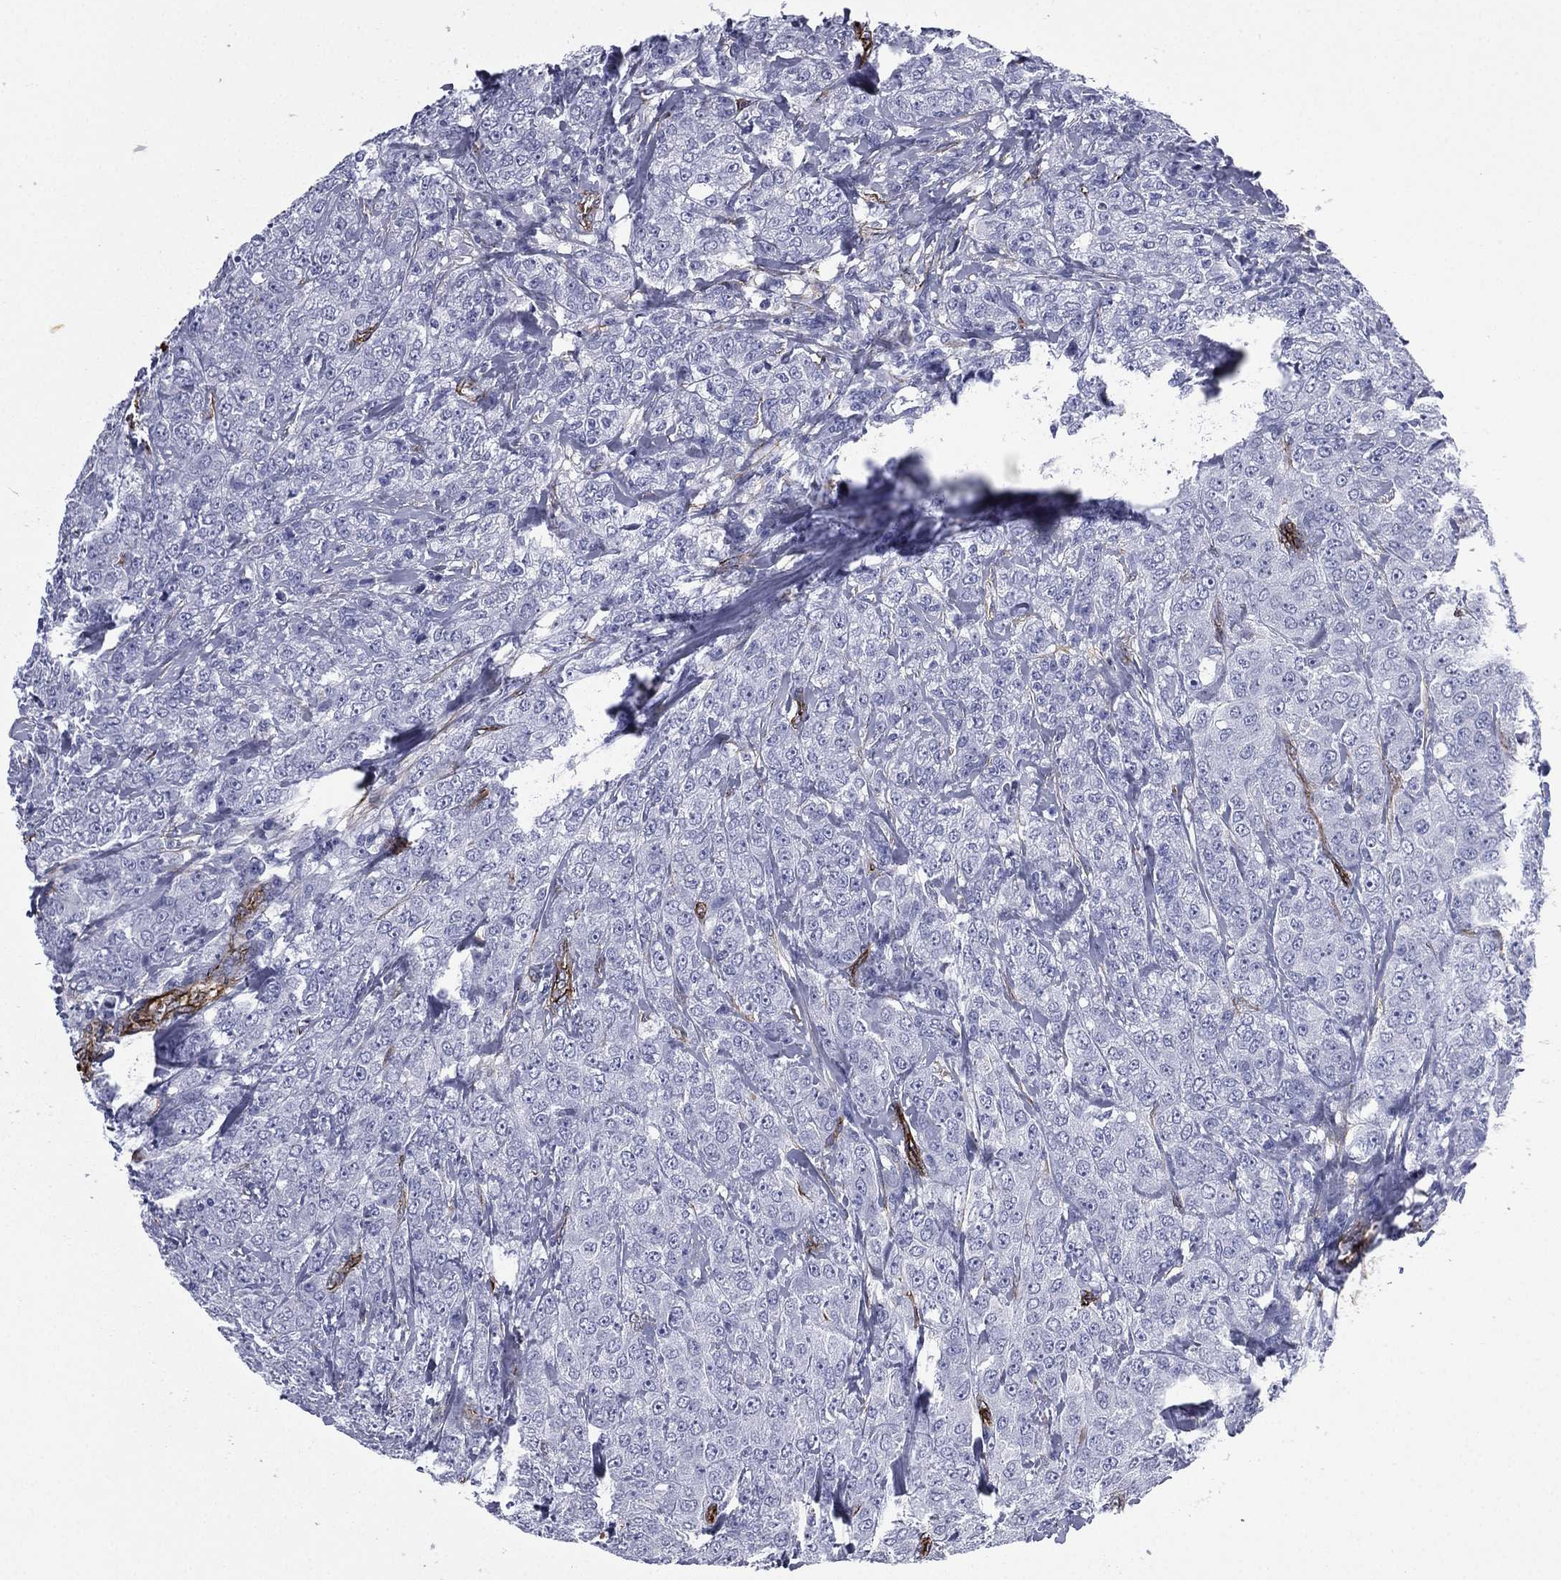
{"staining": {"intensity": "negative", "quantity": "none", "location": "none"}, "tissue": "breast cancer", "cell_type": "Tumor cells", "image_type": "cancer", "snomed": [{"axis": "morphology", "description": "Duct carcinoma"}, {"axis": "topography", "description": "Breast"}], "caption": "IHC photomicrograph of neoplastic tissue: human breast infiltrating ductal carcinoma stained with DAB demonstrates no significant protein staining in tumor cells. Nuclei are stained in blue.", "gene": "CAVIN3", "patient": {"sex": "female", "age": 43}}